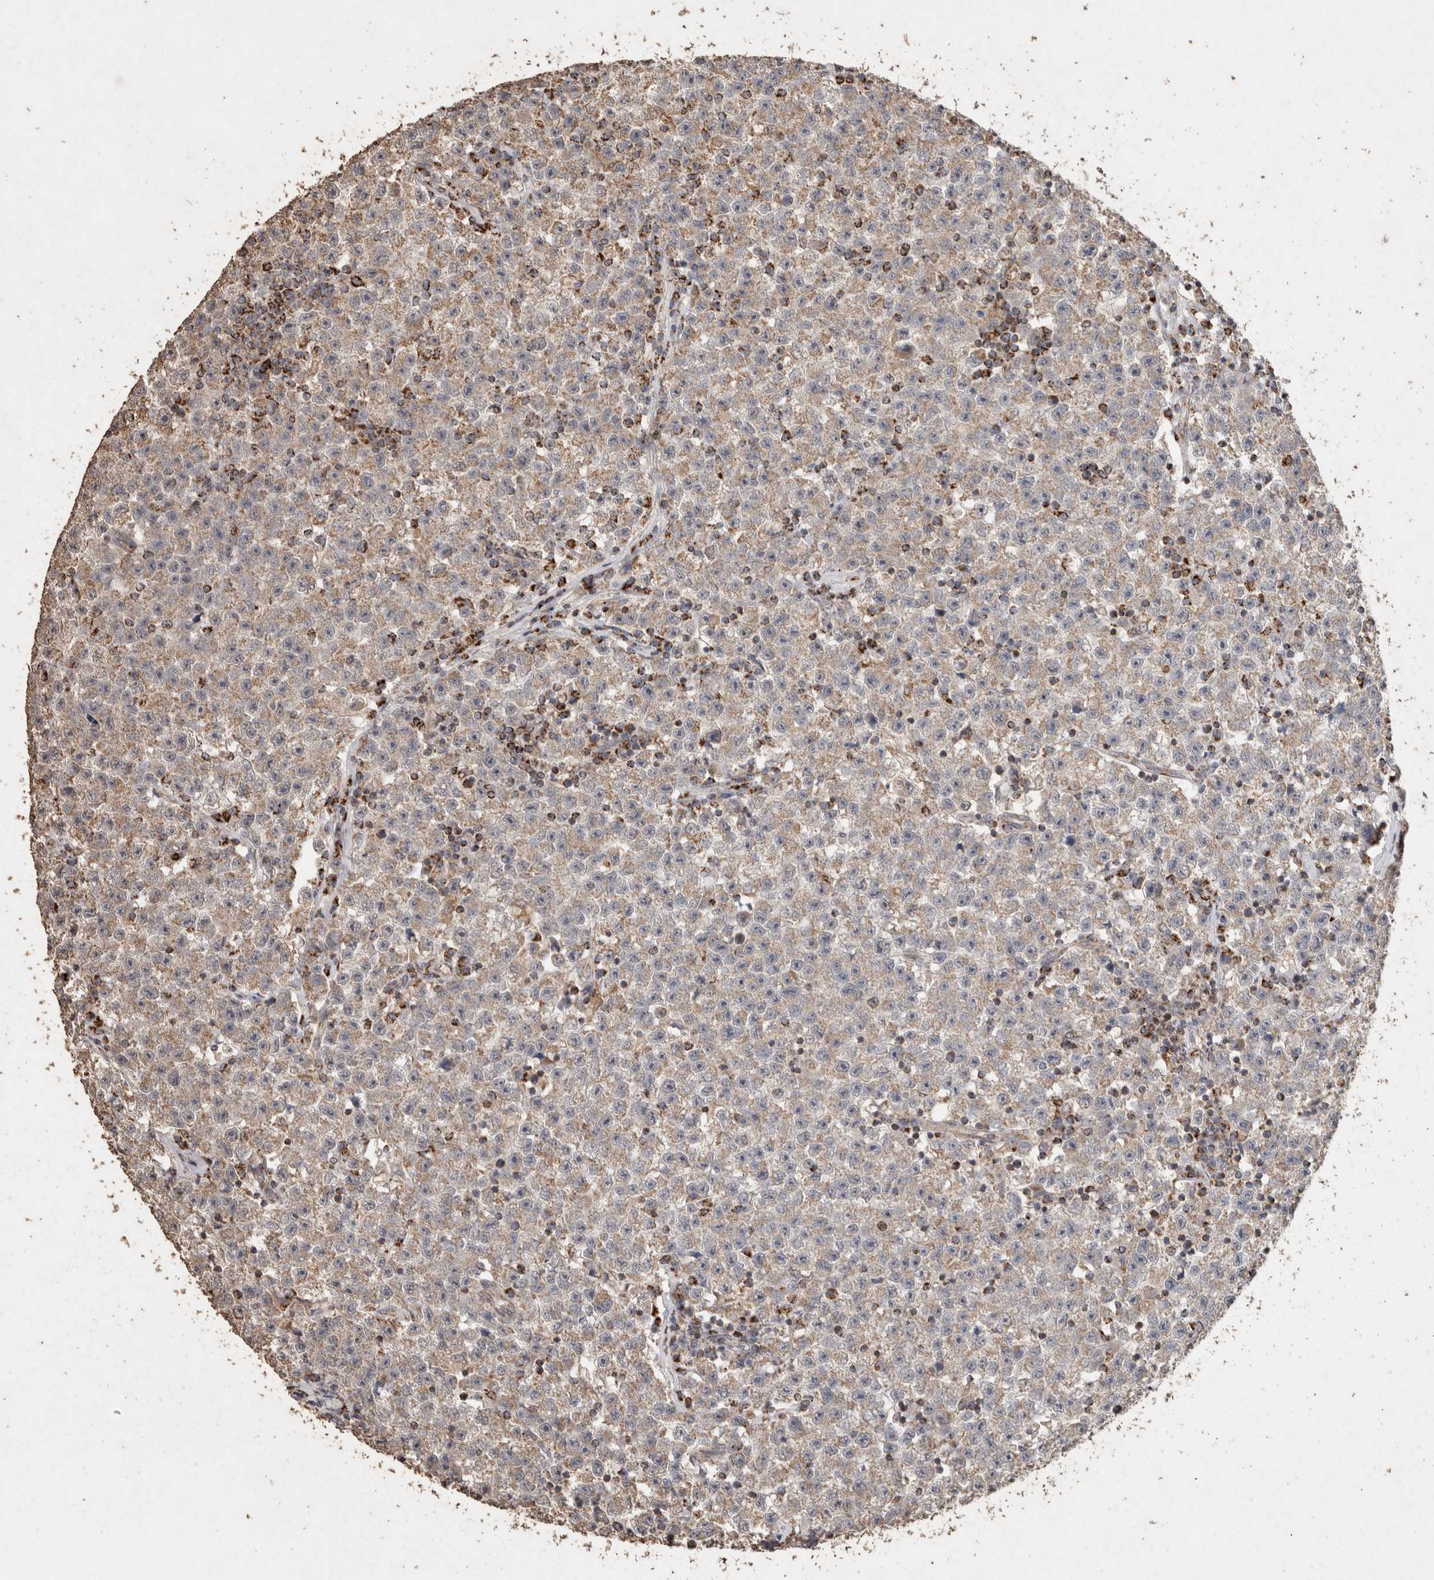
{"staining": {"intensity": "weak", "quantity": ">75%", "location": "cytoplasmic/membranous"}, "tissue": "testis cancer", "cell_type": "Tumor cells", "image_type": "cancer", "snomed": [{"axis": "morphology", "description": "Seminoma, NOS"}, {"axis": "topography", "description": "Testis"}], "caption": "Seminoma (testis) stained with DAB (3,3'-diaminobenzidine) IHC exhibits low levels of weak cytoplasmic/membranous staining in about >75% of tumor cells. (DAB IHC, brown staining for protein, blue staining for nuclei).", "gene": "ACADM", "patient": {"sex": "male", "age": 22}}